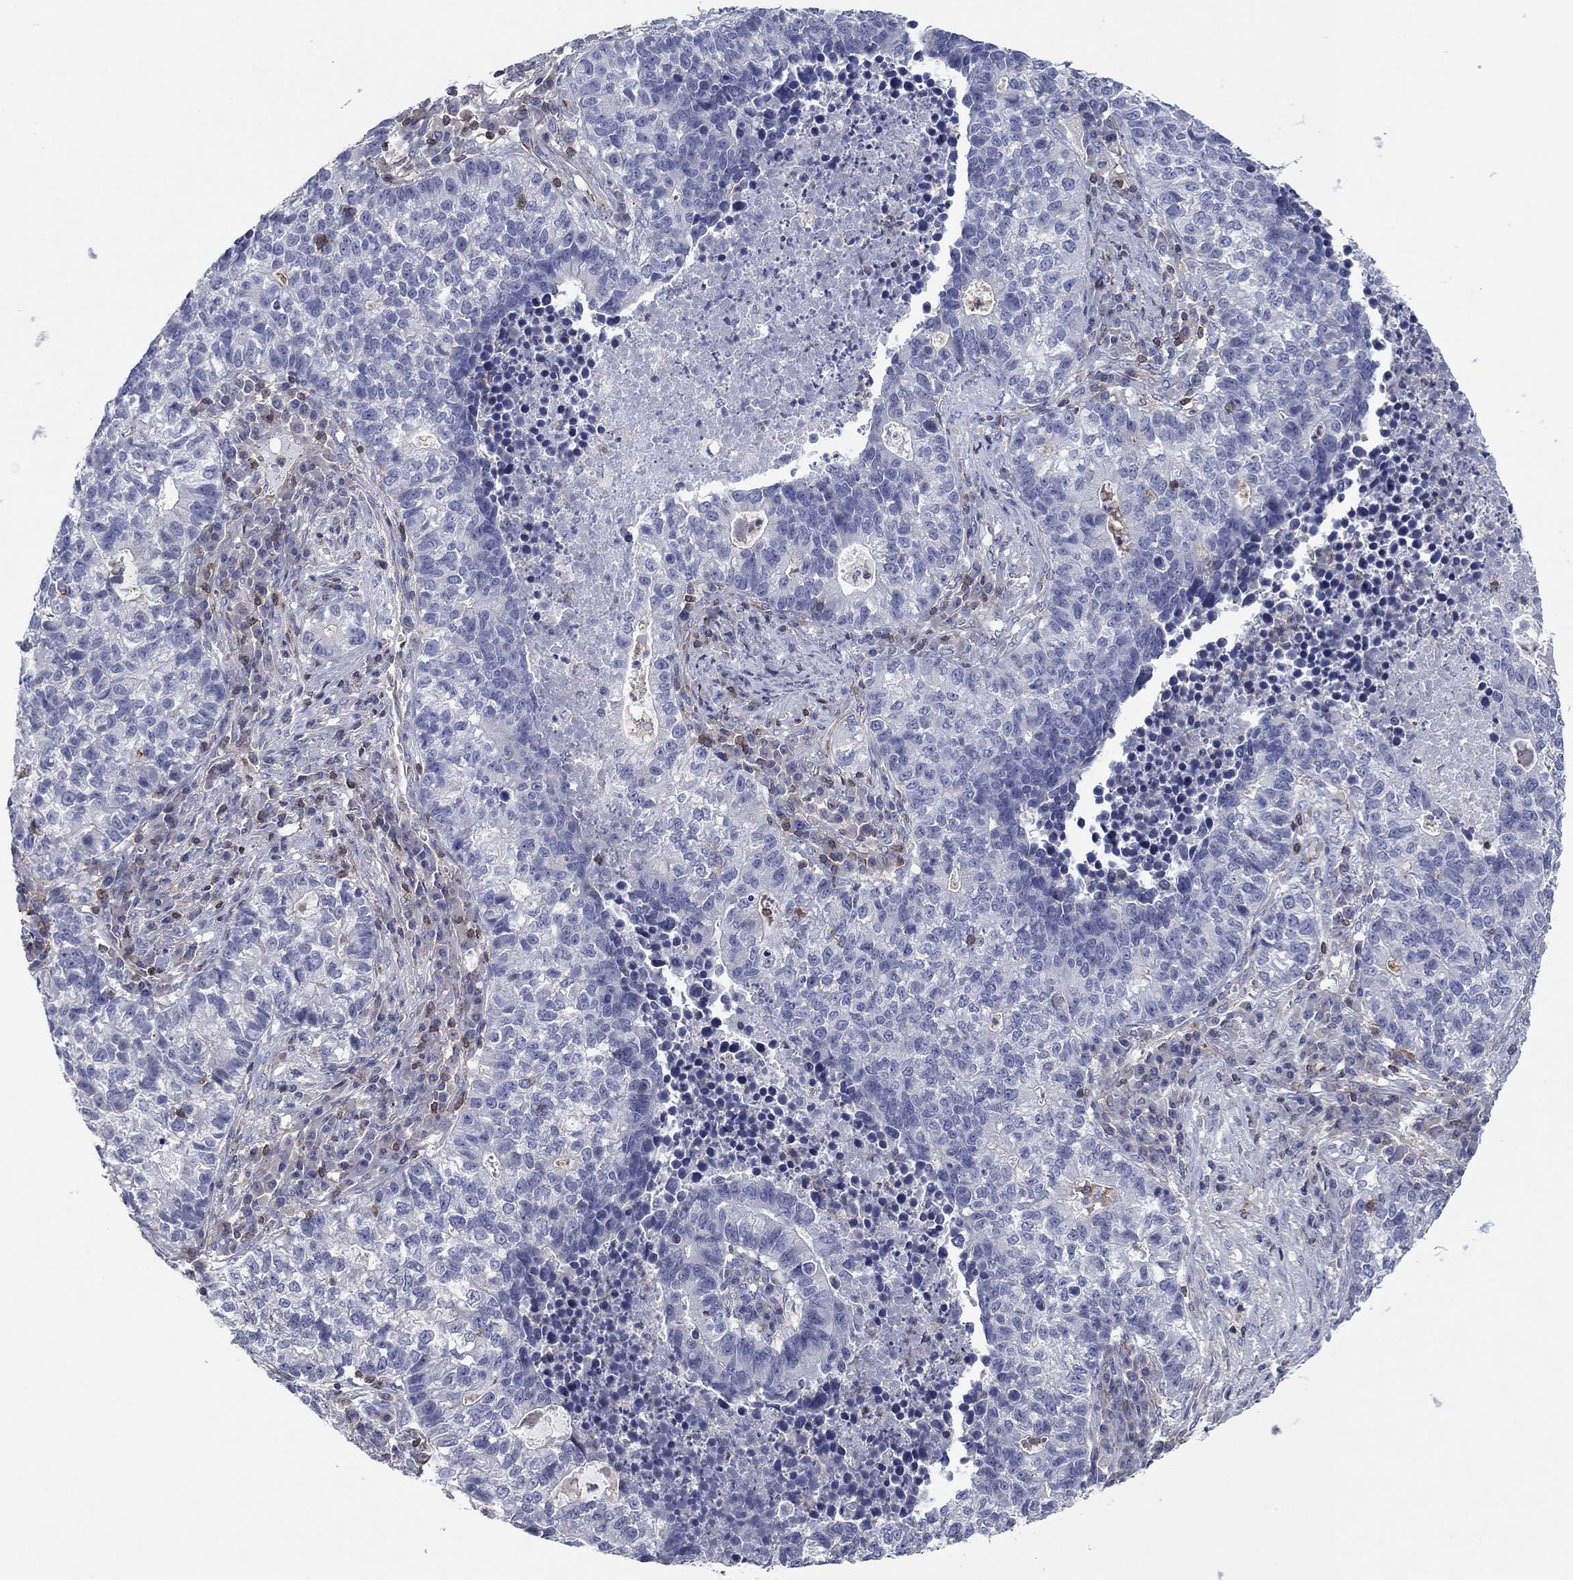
{"staining": {"intensity": "negative", "quantity": "none", "location": "none"}, "tissue": "lung cancer", "cell_type": "Tumor cells", "image_type": "cancer", "snomed": [{"axis": "morphology", "description": "Adenocarcinoma, NOS"}, {"axis": "topography", "description": "Lung"}], "caption": "Tumor cells are negative for brown protein staining in adenocarcinoma (lung).", "gene": "PSD4", "patient": {"sex": "male", "age": 57}}